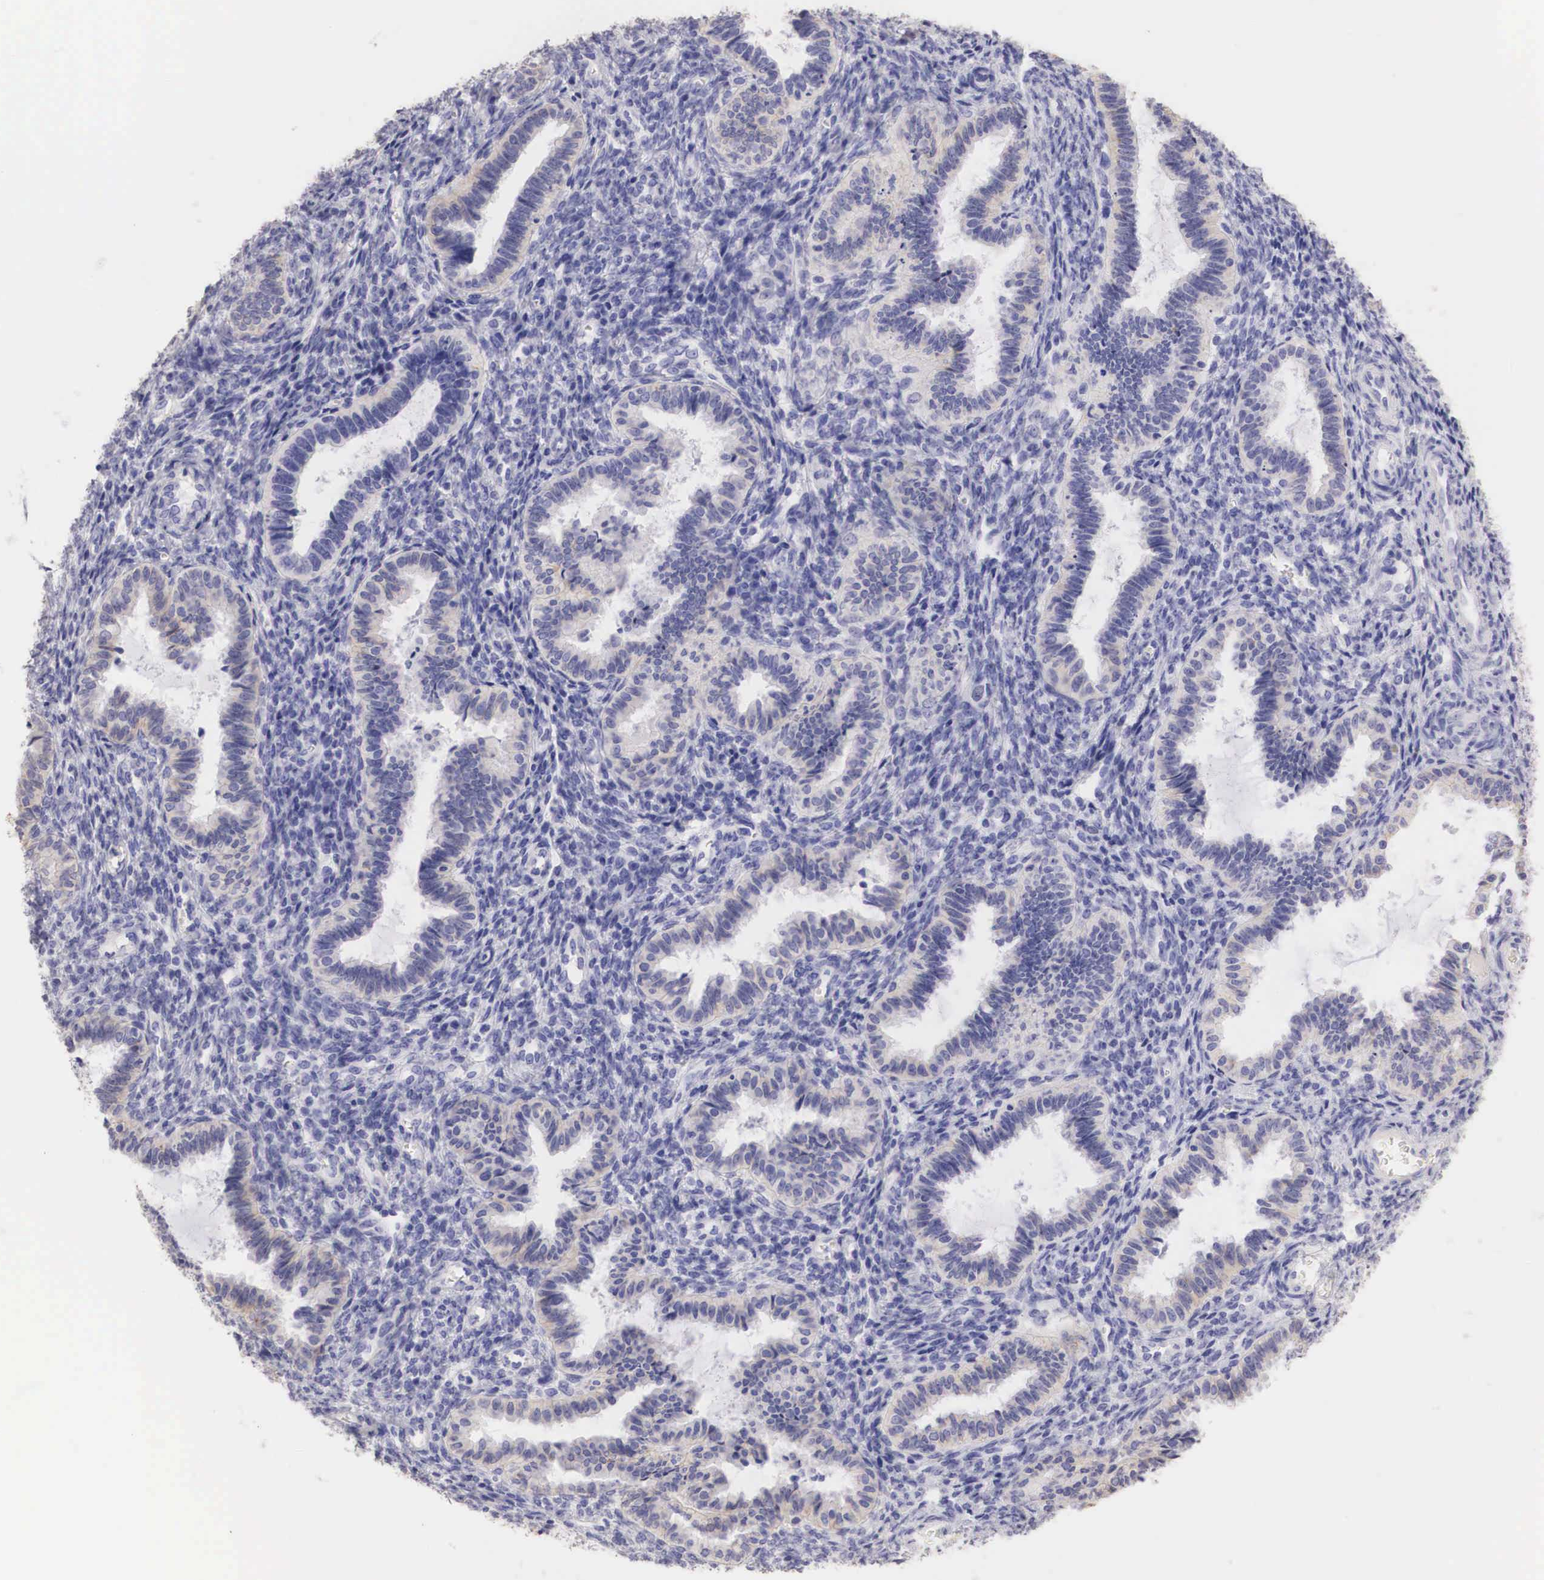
{"staining": {"intensity": "negative", "quantity": "none", "location": "none"}, "tissue": "endometrium", "cell_type": "Cells in endometrial stroma", "image_type": "normal", "snomed": [{"axis": "morphology", "description": "Normal tissue, NOS"}, {"axis": "topography", "description": "Endometrium"}], "caption": "This image is of normal endometrium stained with IHC to label a protein in brown with the nuclei are counter-stained blue. There is no expression in cells in endometrial stroma. (Immunohistochemistry, brightfield microscopy, high magnification).", "gene": "ERBB2", "patient": {"sex": "female", "age": 36}}